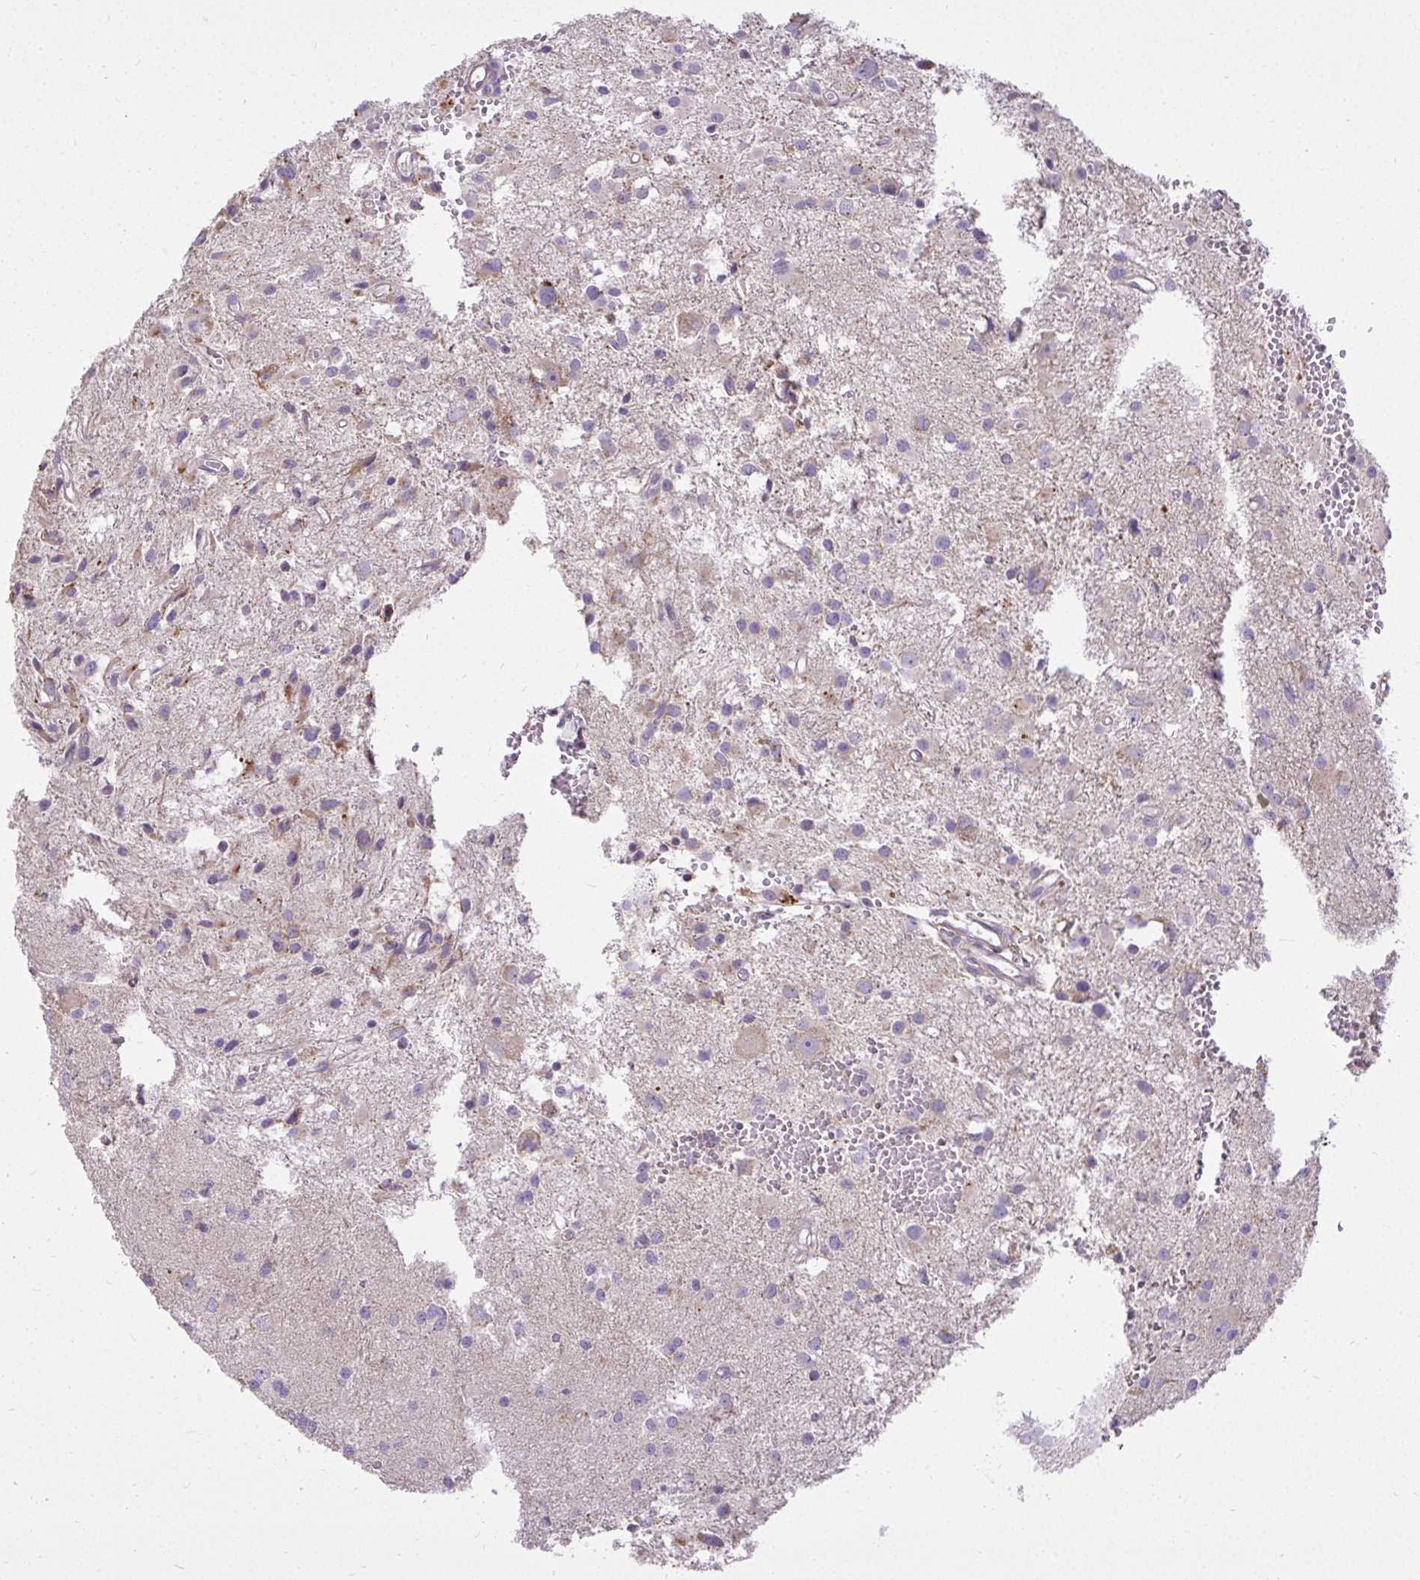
{"staining": {"intensity": "negative", "quantity": "none", "location": "none"}, "tissue": "glioma", "cell_type": "Tumor cells", "image_type": "cancer", "snomed": [{"axis": "morphology", "description": "Glioma, malignant, High grade"}, {"axis": "topography", "description": "Brain"}], "caption": "A photomicrograph of high-grade glioma (malignant) stained for a protein exhibits no brown staining in tumor cells. Nuclei are stained in blue.", "gene": "STRIP1", "patient": {"sex": "male", "age": 54}}